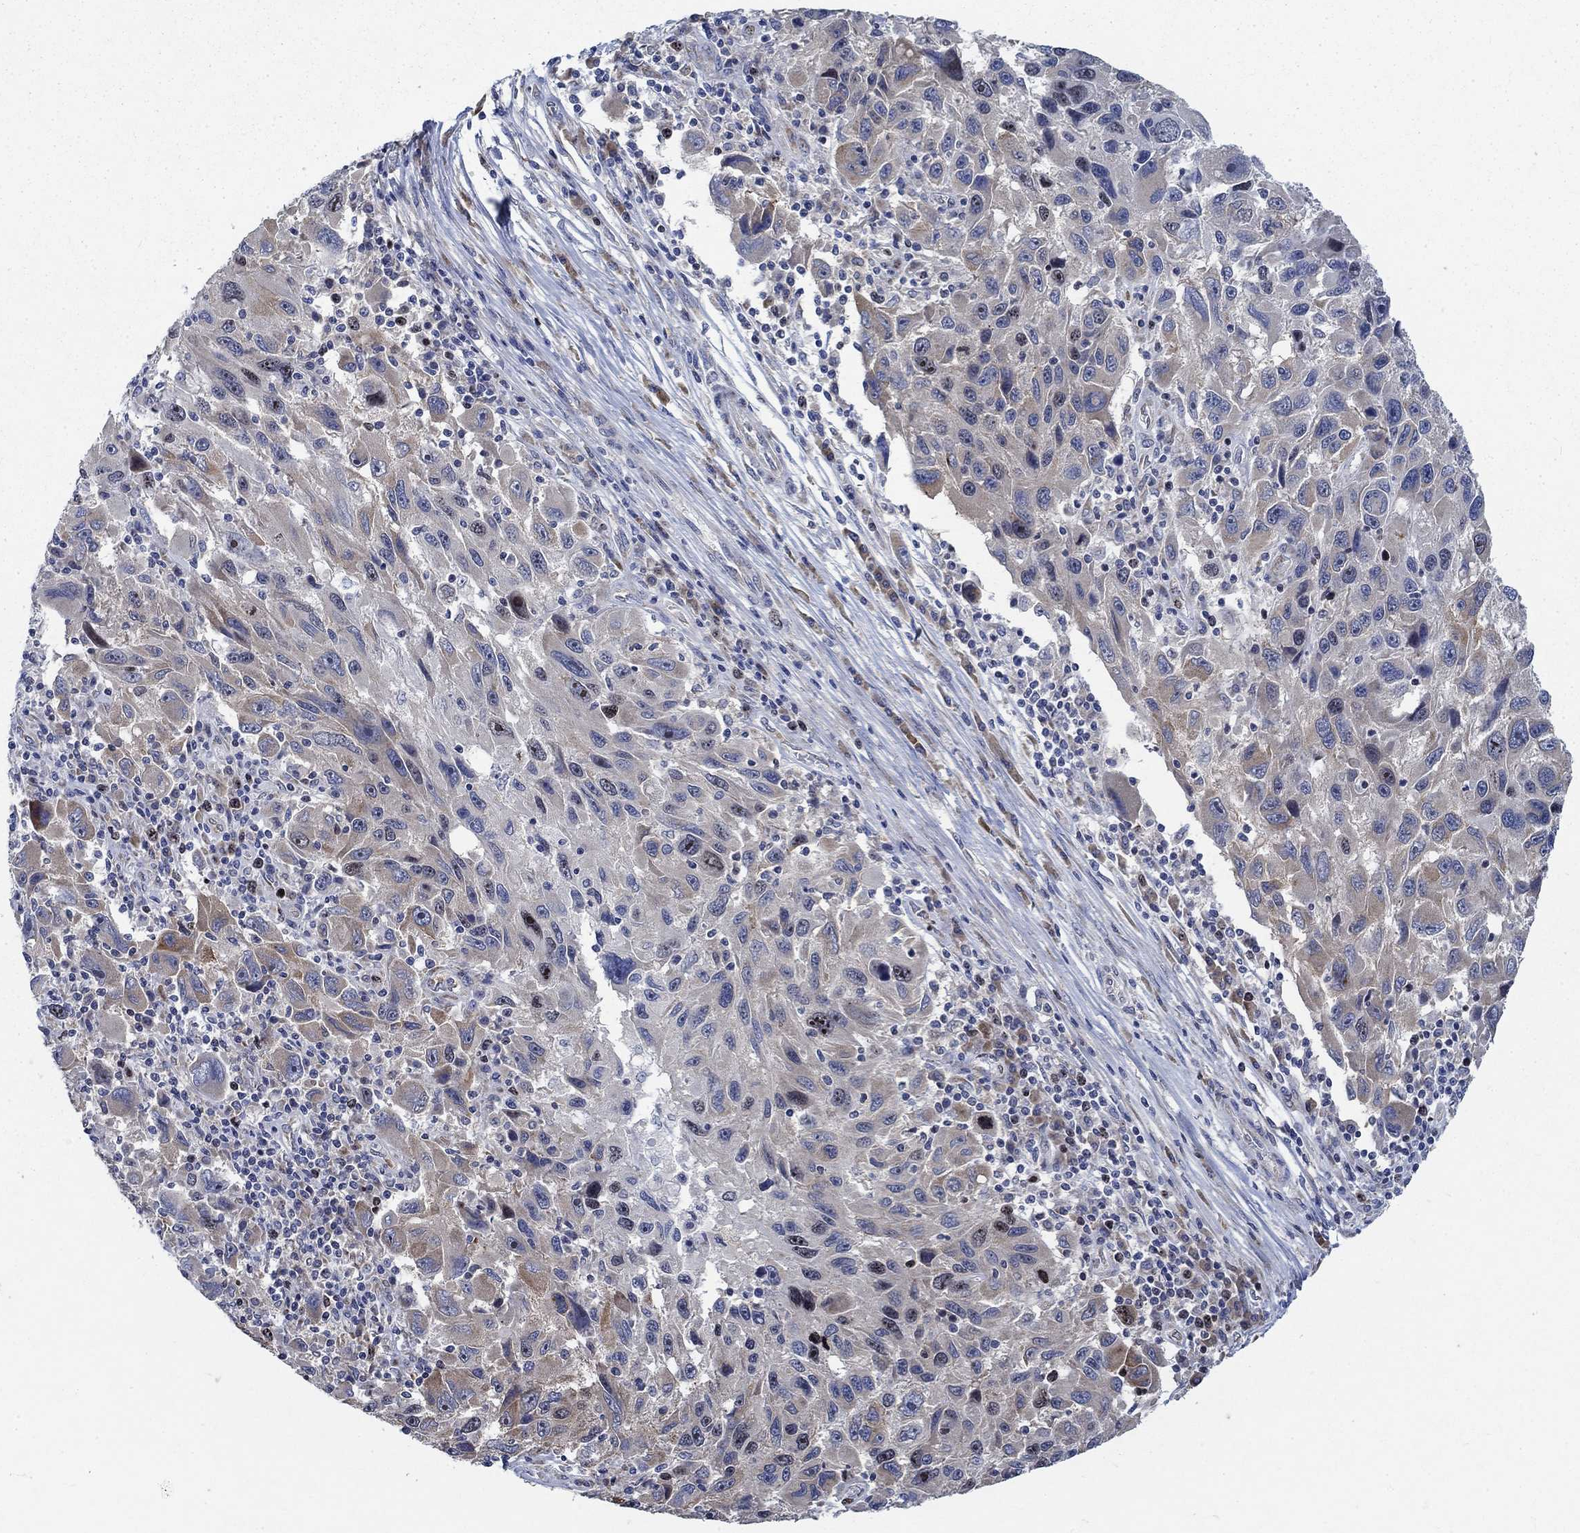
{"staining": {"intensity": "moderate", "quantity": "25%-75%", "location": "cytoplasmic/membranous"}, "tissue": "melanoma", "cell_type": "Tumor cells", "image_type": "cancer", "snomed": [{"axis": "morphology", "description": "Malignant melanoma, NOS"}, {"axis": "topography", "description": "Skin"}], "caption": "Immunohistochemistry (IHC) staining of malignant melanoma, which exhibits medium levels of moderate cytoplasmic/membranous expression in approximately 25%-75% of tumor cells indicating moderate cytoplasmic/membranous protein staining. The staining was performed using DAB (3,3'-diaminobenzidine) (brown) for protein detection and nuclei were counterstained in hematoxylin (blue).", "gene": "MMP24", "patient": {"sex": "male", "age": 53}}